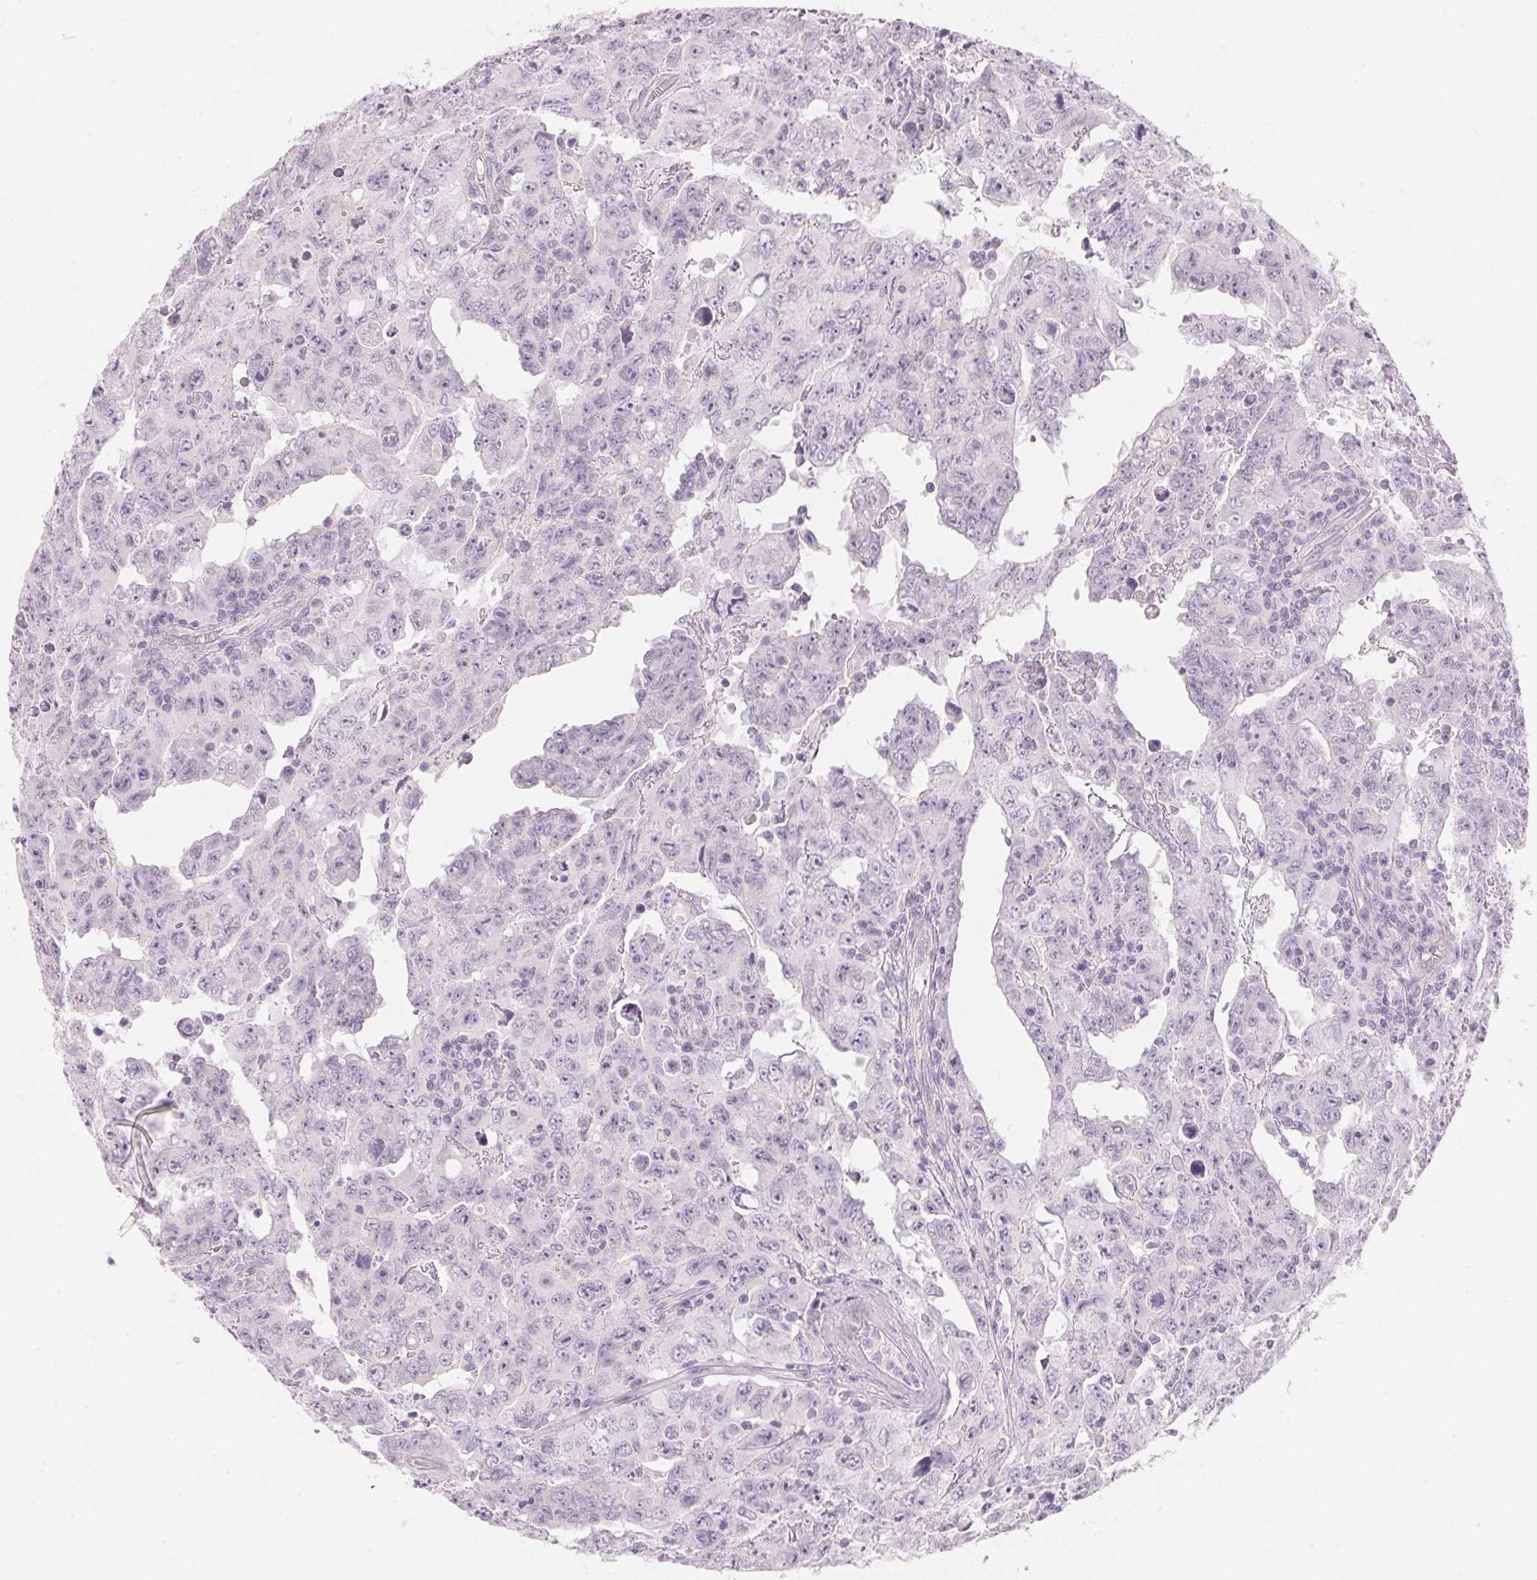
{"staining": {"intensity": "negative", "quantity": "none", "location": "none"}, "tissue": "testis cancer", "cell_type": "Tumor cells", "image_type": "cancer", "snomed": [{"axis": "morphology", "description": "Carcinoma, Embryonal, NOS"}, {"axis": "topography", "description": "Testis"}], "caption": "A high-resolution micrograph shows IHC staining of testis embryonal carcinoma, which shows no significant expression in tumor cells.", "gene": "HOXB13", "patient": {"sex": "male", "age": 24}}